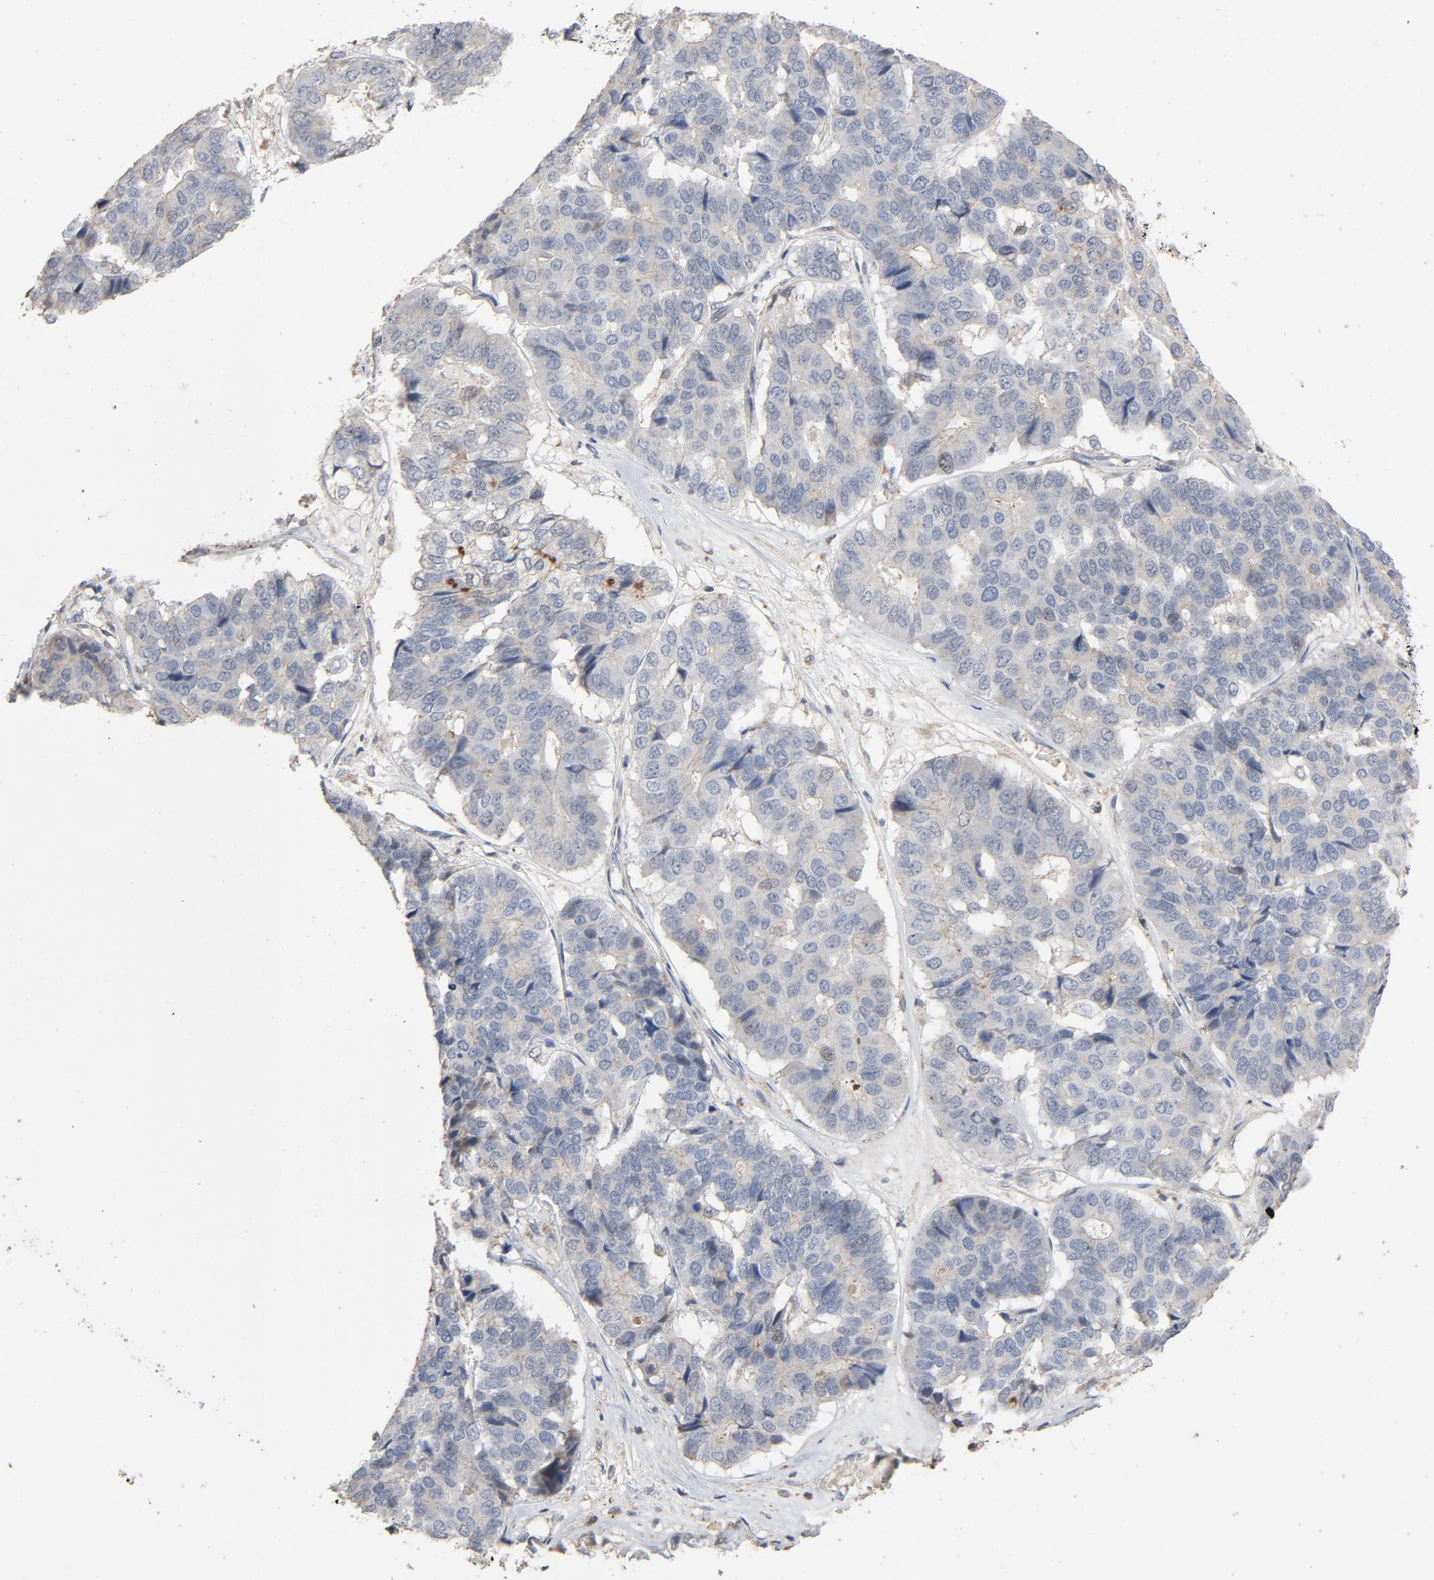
{"staining": {"intensity": "negative", "quantity": "none", "location": "none"}, "tissue": "pancreatic cancer", "cell_type": "Tumor cells", "image_type": "cancer", "snomed": [{"axis": "morphology", "description": "Adenocarcinoma, NOS"}, {"axis": "topography", "description": "Pancreas"}], "caption": "There is no significant positivity in tumor cells of pancreatic adenocarcinoma. The staining was performed using DAB to visualize the protein expression in brown, while the nuclei were stained in blue with hematoxylin (Magnification: 20x).", "gene": "CDK6", "patient": {"sex": "male", "age": 50}}